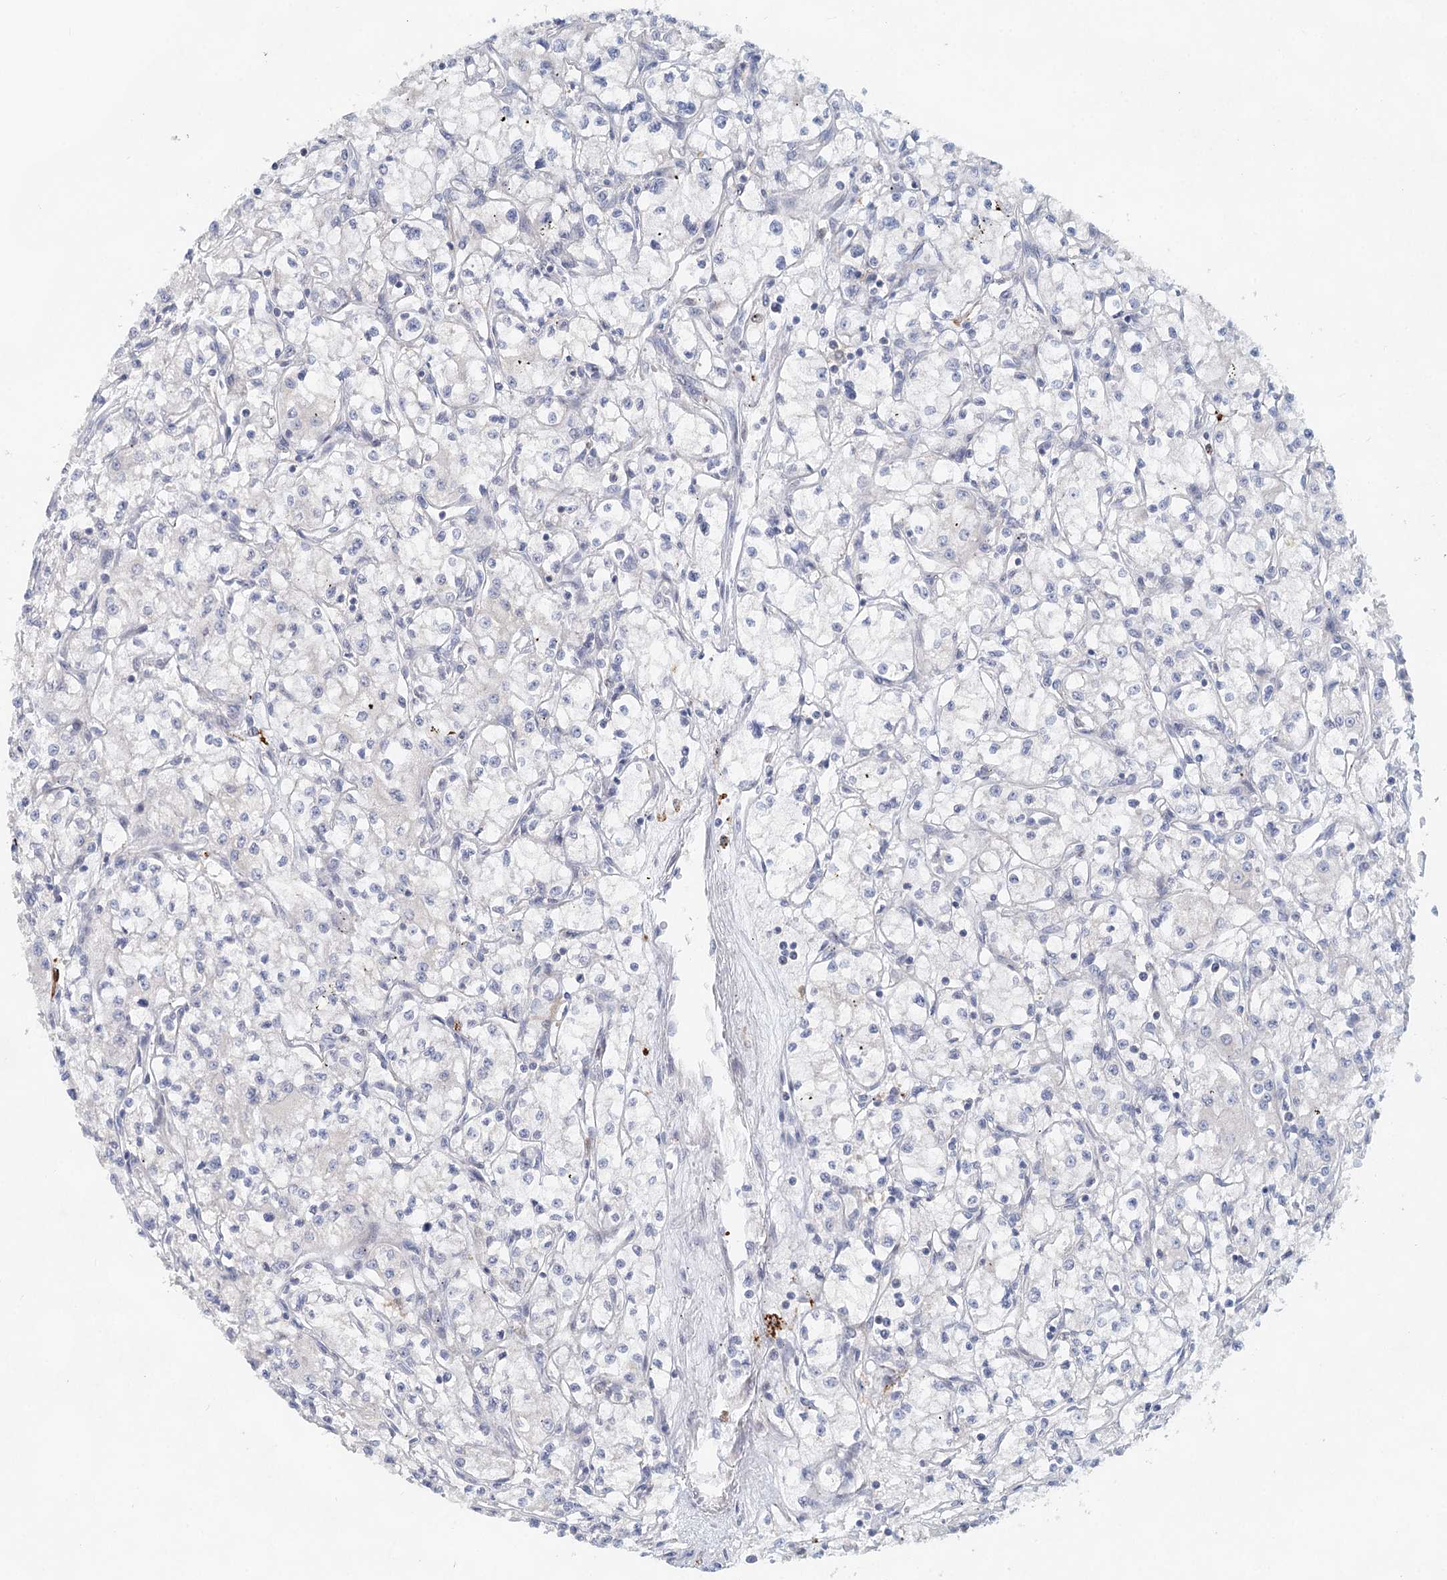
{"staining": {"intensity": "negative", "quantity": "none", "location": "none"}, "tissue": "renal cancer", "cell_type": "Tumor cells", "image_type": "cancer", "snomed": [{"axis": "morphology", "description": "Adenocarcinoma, NOS"}, {"axis": "topography", "description": "Kidney"}], "caption": "Protein analysis of renal adenocarcinoma displays no significant positivity in tumor cells. Brightfield microscopy of IHC stained with DAB (brown) and hematoxylin (blue), captured at high magnification.", "gene": "SLC19A3", "patient": {"sex": "male", "age": 59}}